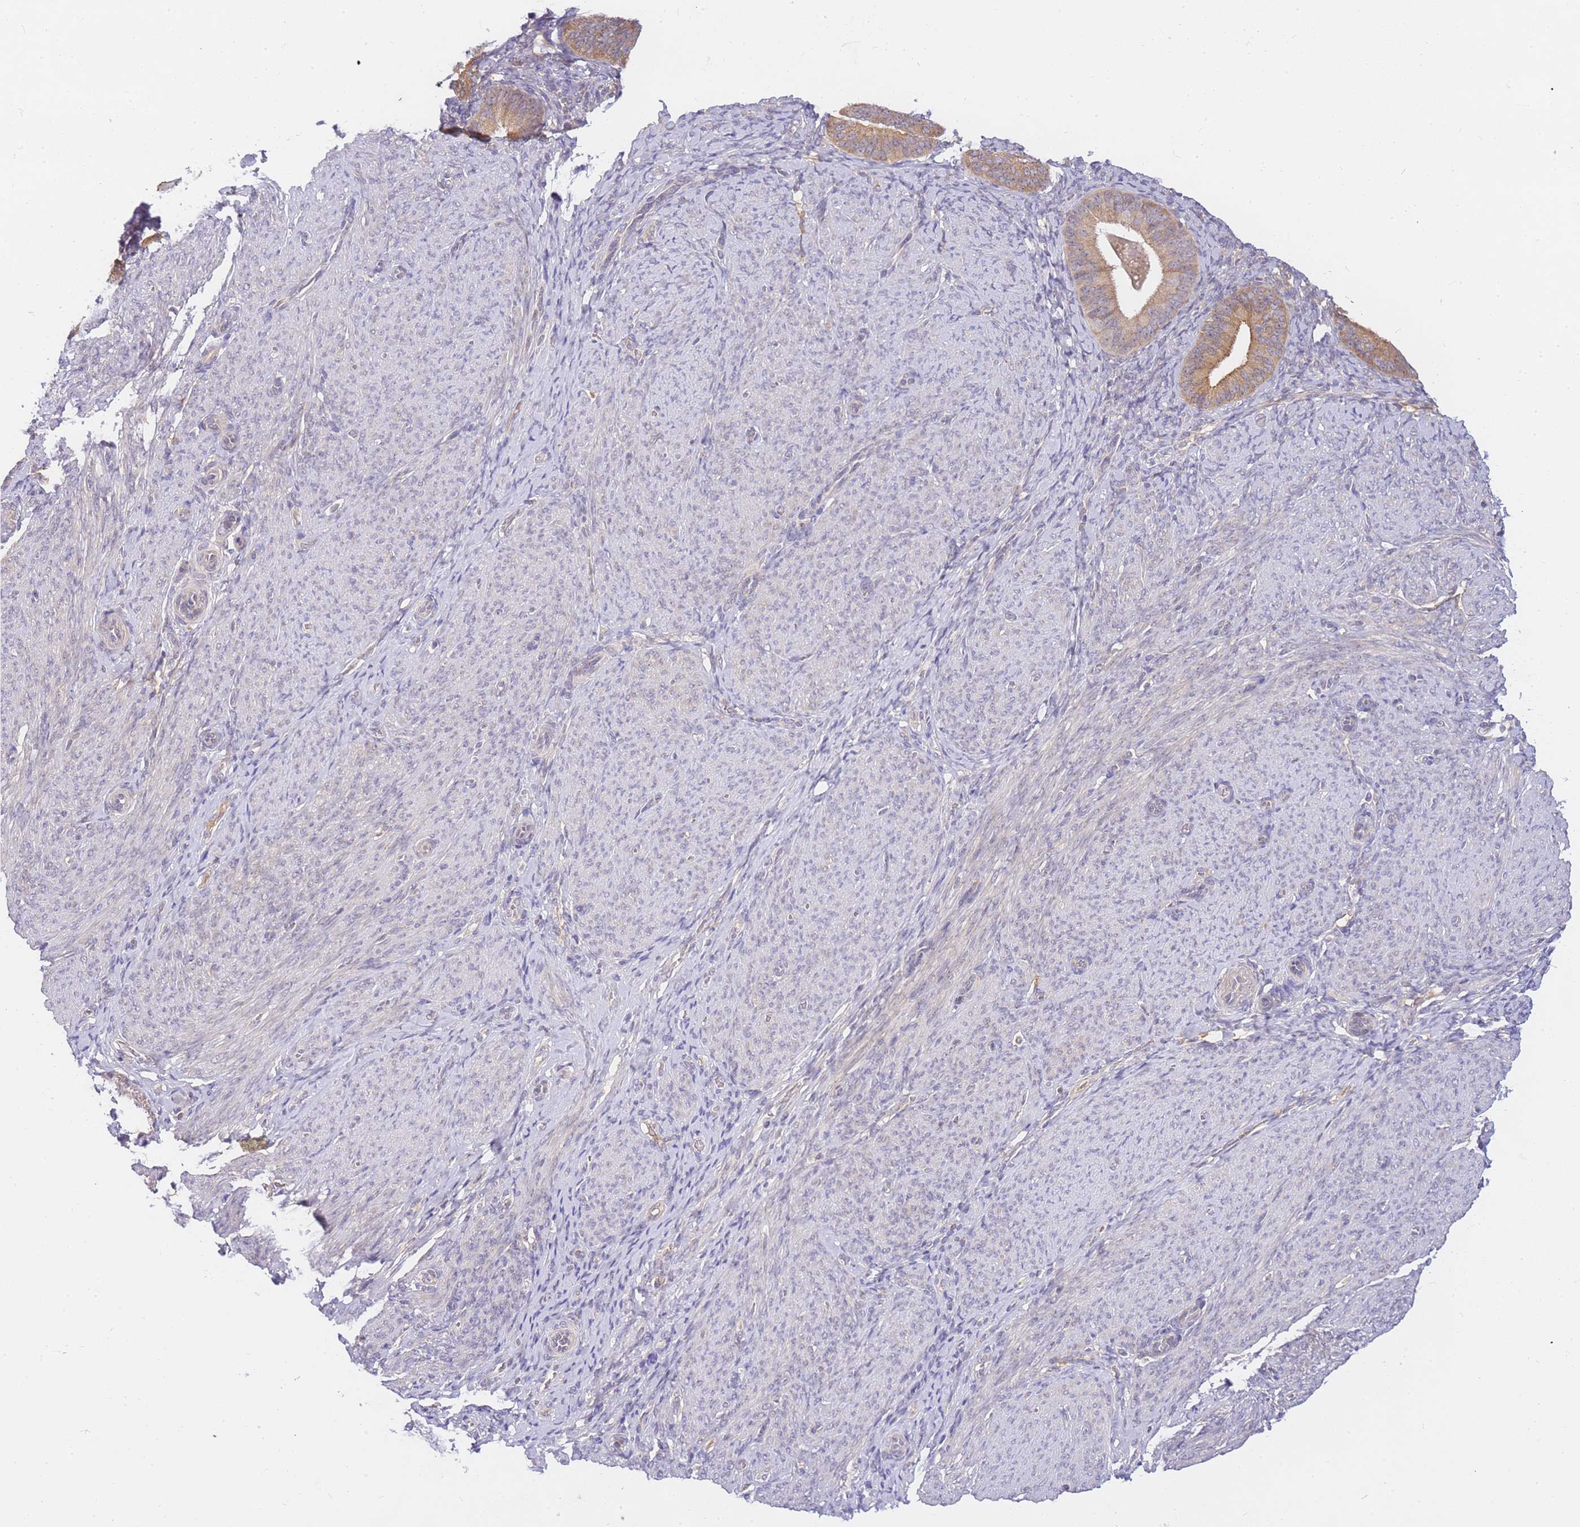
{"staining": {"intensity": "negative", "quantity": "none", "location": "none"}, "tissue": "endometrium", "cell_type": "Cells in endometrial stroma", "image_type": "normal", "snomed": [{"axis": "morphology", "description": "Normal tissue, NOS"}, {"axis": "topography", "description": "Endometrium"}], "caption": "A micrograph of human endometrium is negative for staining in cells in endometrial stroma. (Brightfield microscopy of DAB (3,3'-diaminobenzidine) IHC at high magnification).", "gene": "ZNF577", "patient": {"sex": "female", "age": 65}}